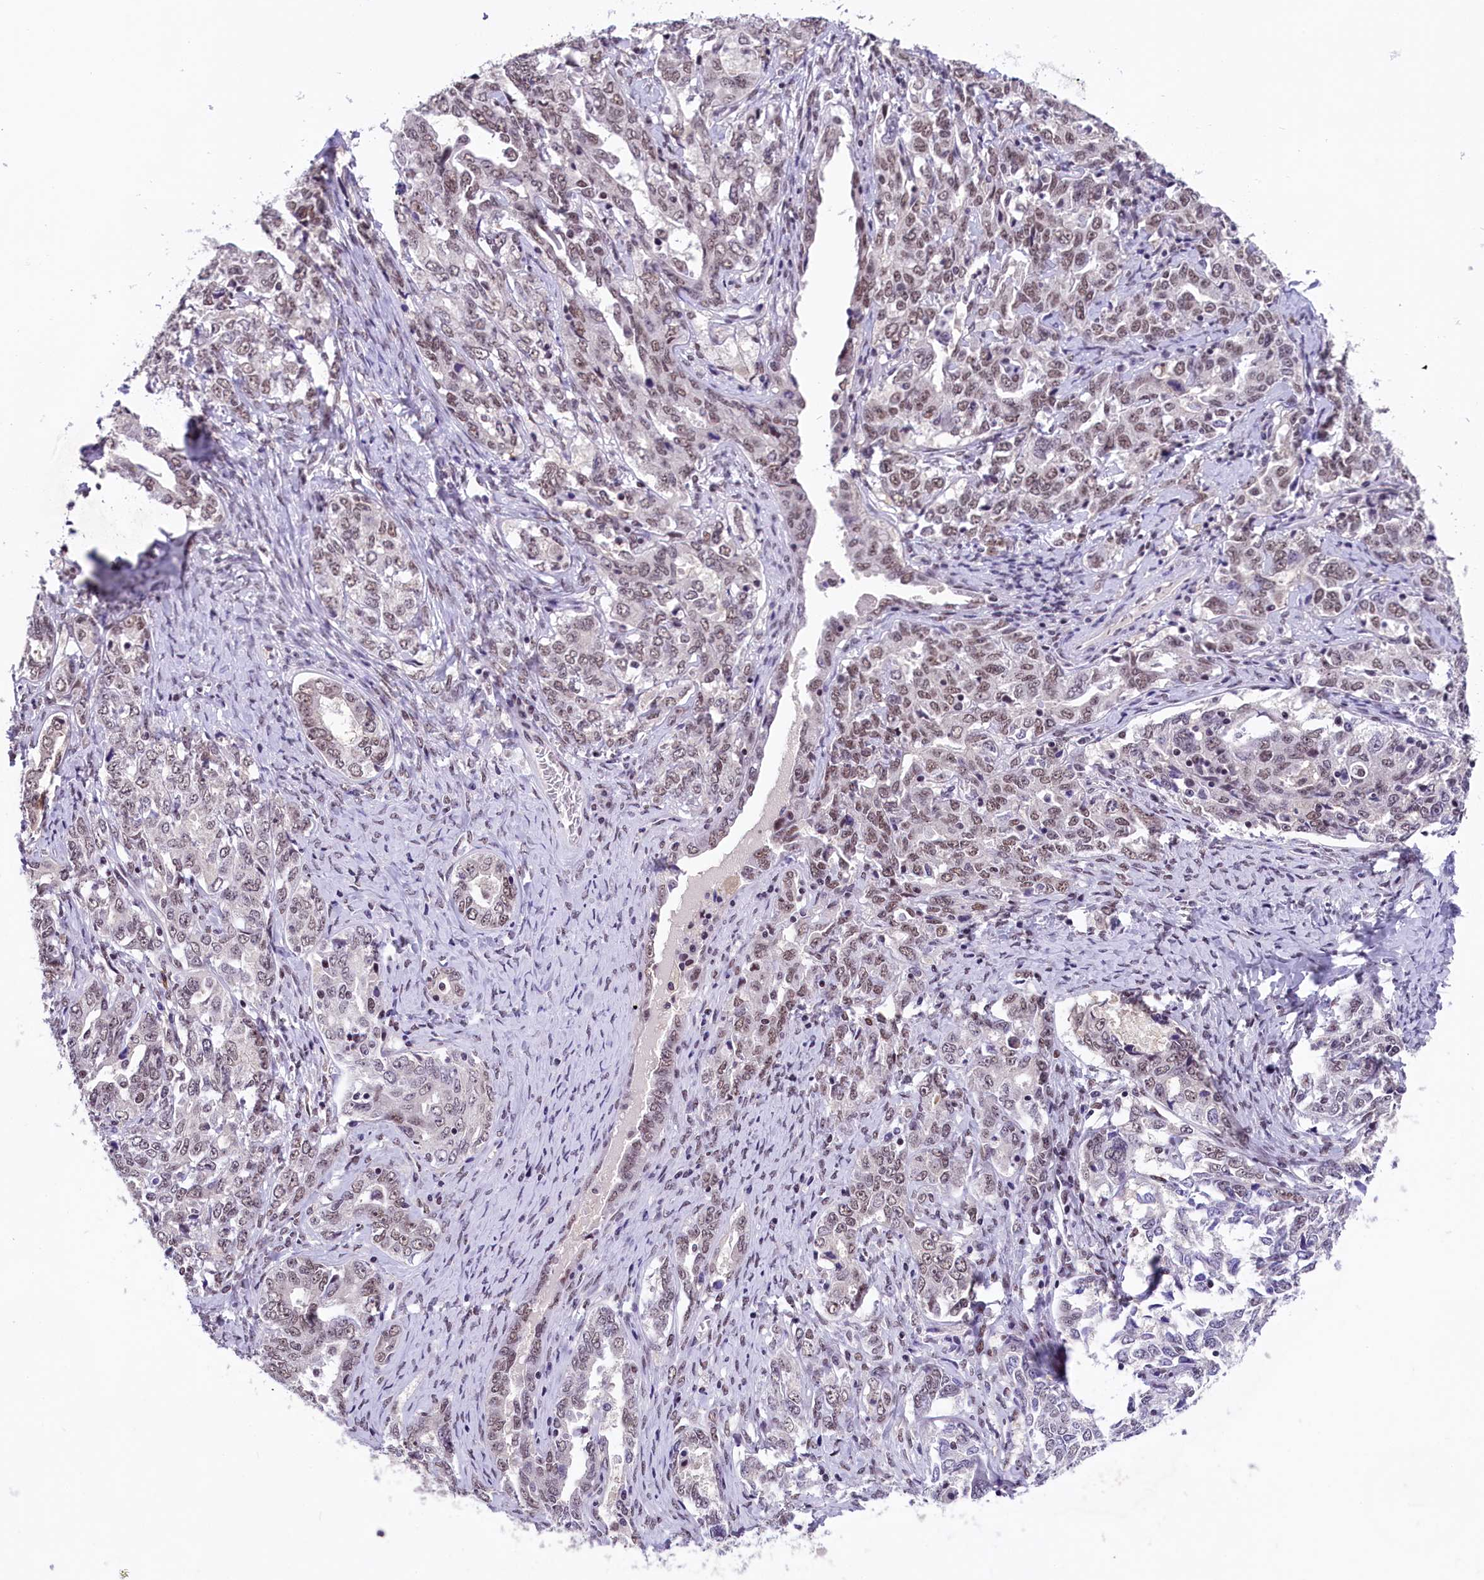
{"staining": {"intensity": "weak", "quantity": ">75%", "location": "nuclear"}, "tissue": "ovarian cancer", "cell_type": "Tumor cells", "image_type": "cancer", "snomed": [{"axis": "morphology", "description": "Carcinoma, endometroid"}, {"axis": "topography", "description": "Ovary"}], "caption": "Ovarian endometroid carcinoma stained for a protein (brown) exhibits weak nuclear positive positivity in approximately >75% of tumor cells.", "gene": "ZC3H4", "patient": {"sex": "female", "age": 62}}